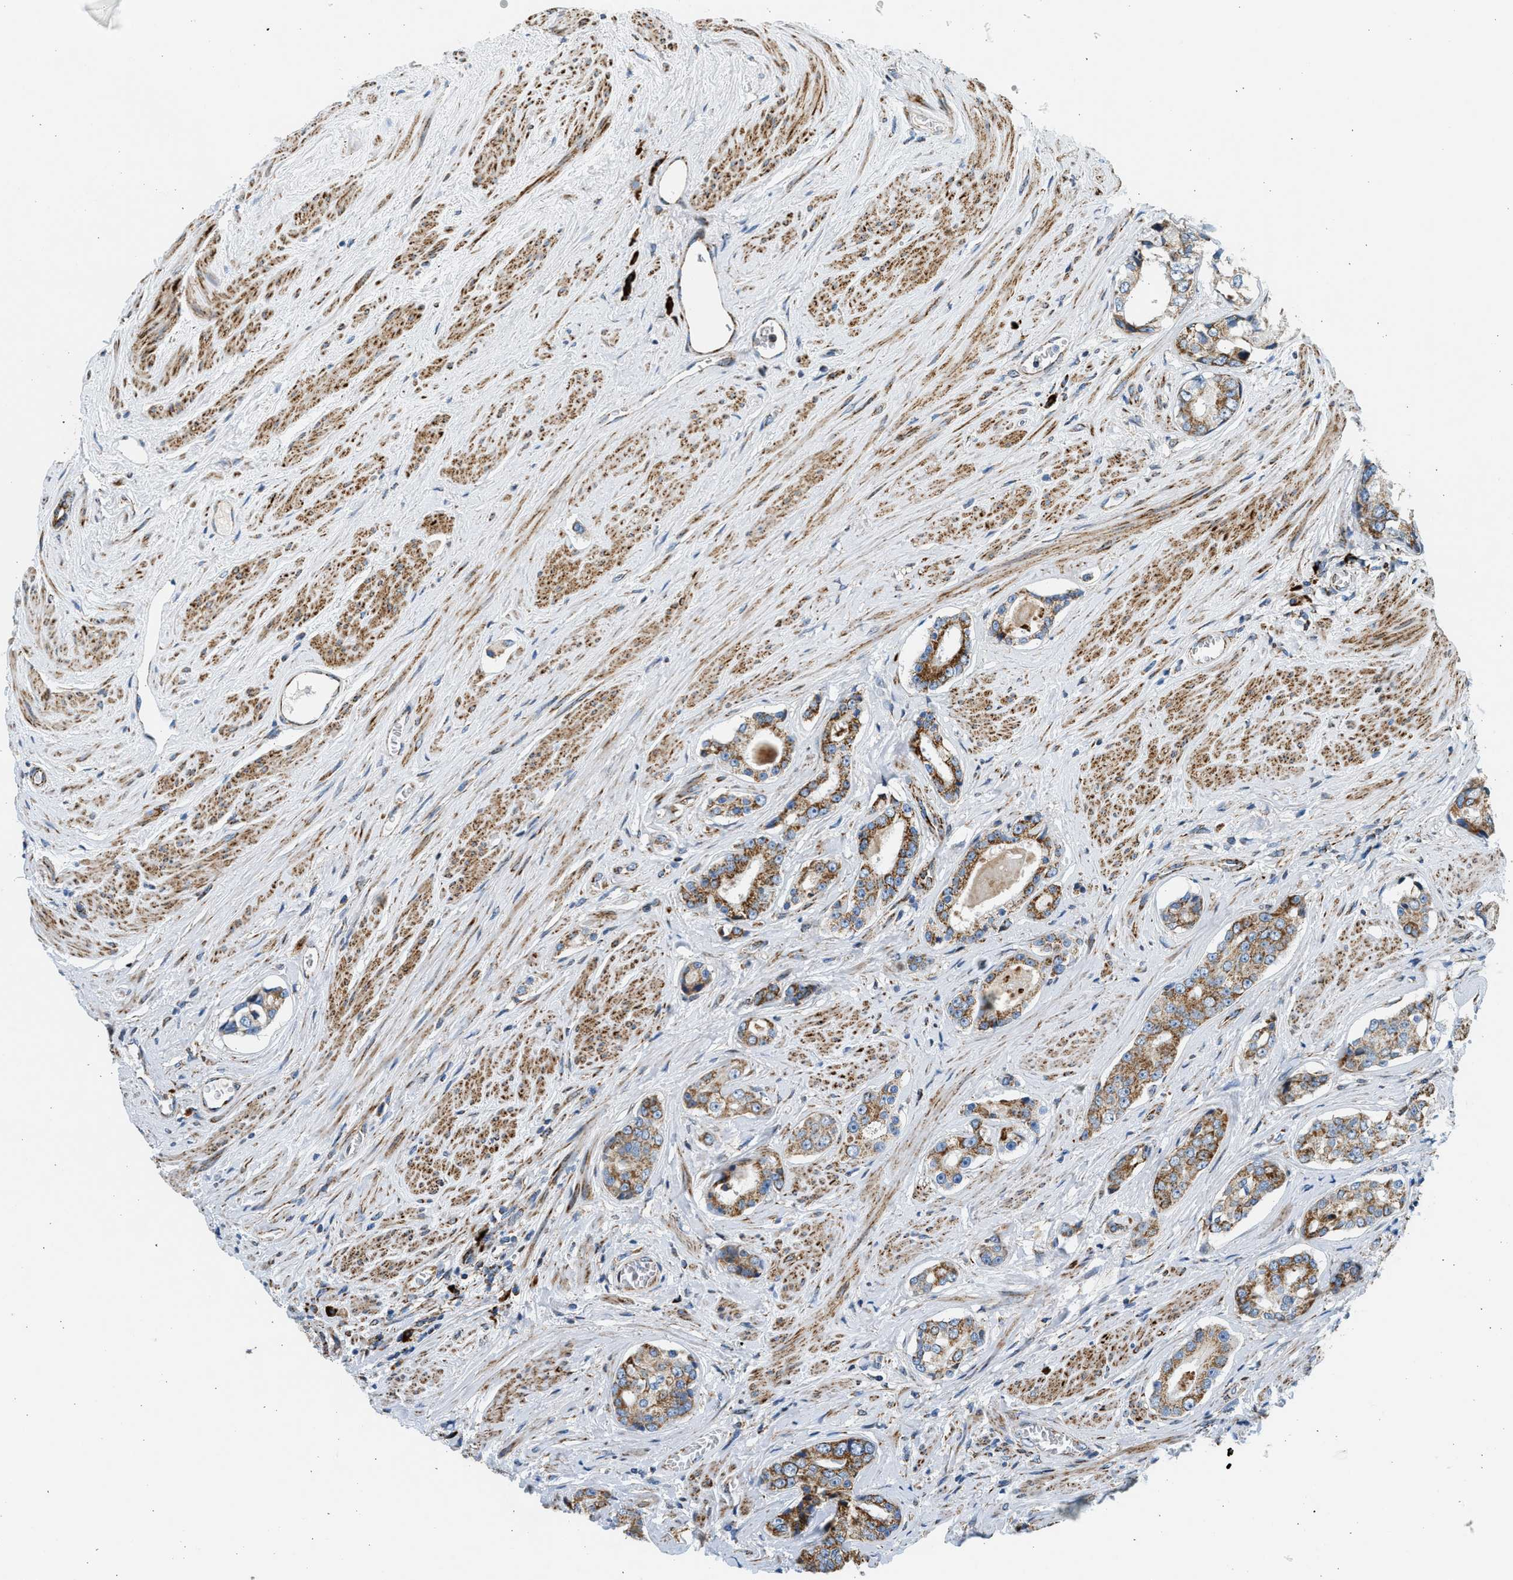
{"staining": {"intensity": "strong", "quantity": ">75%", "location": "cytoplasmic/membranous"}, "tissue": "prostate cancer", "cell_type": "Tumor cells", "image_type": "cancer", "snomed": [{"axis": "morphology", "description": "Adenocarcinoma, High grade"}, {"axis": "topography", "description": "Prostate"}], "caption": "A brown stain highlights strong cytoplasmic/membranous expression of a protein in human prostate high-grade adenocarcinoma tumor cells.", "gene": "KCNMB3", "patient": {"sex": "male", "age": 71}}